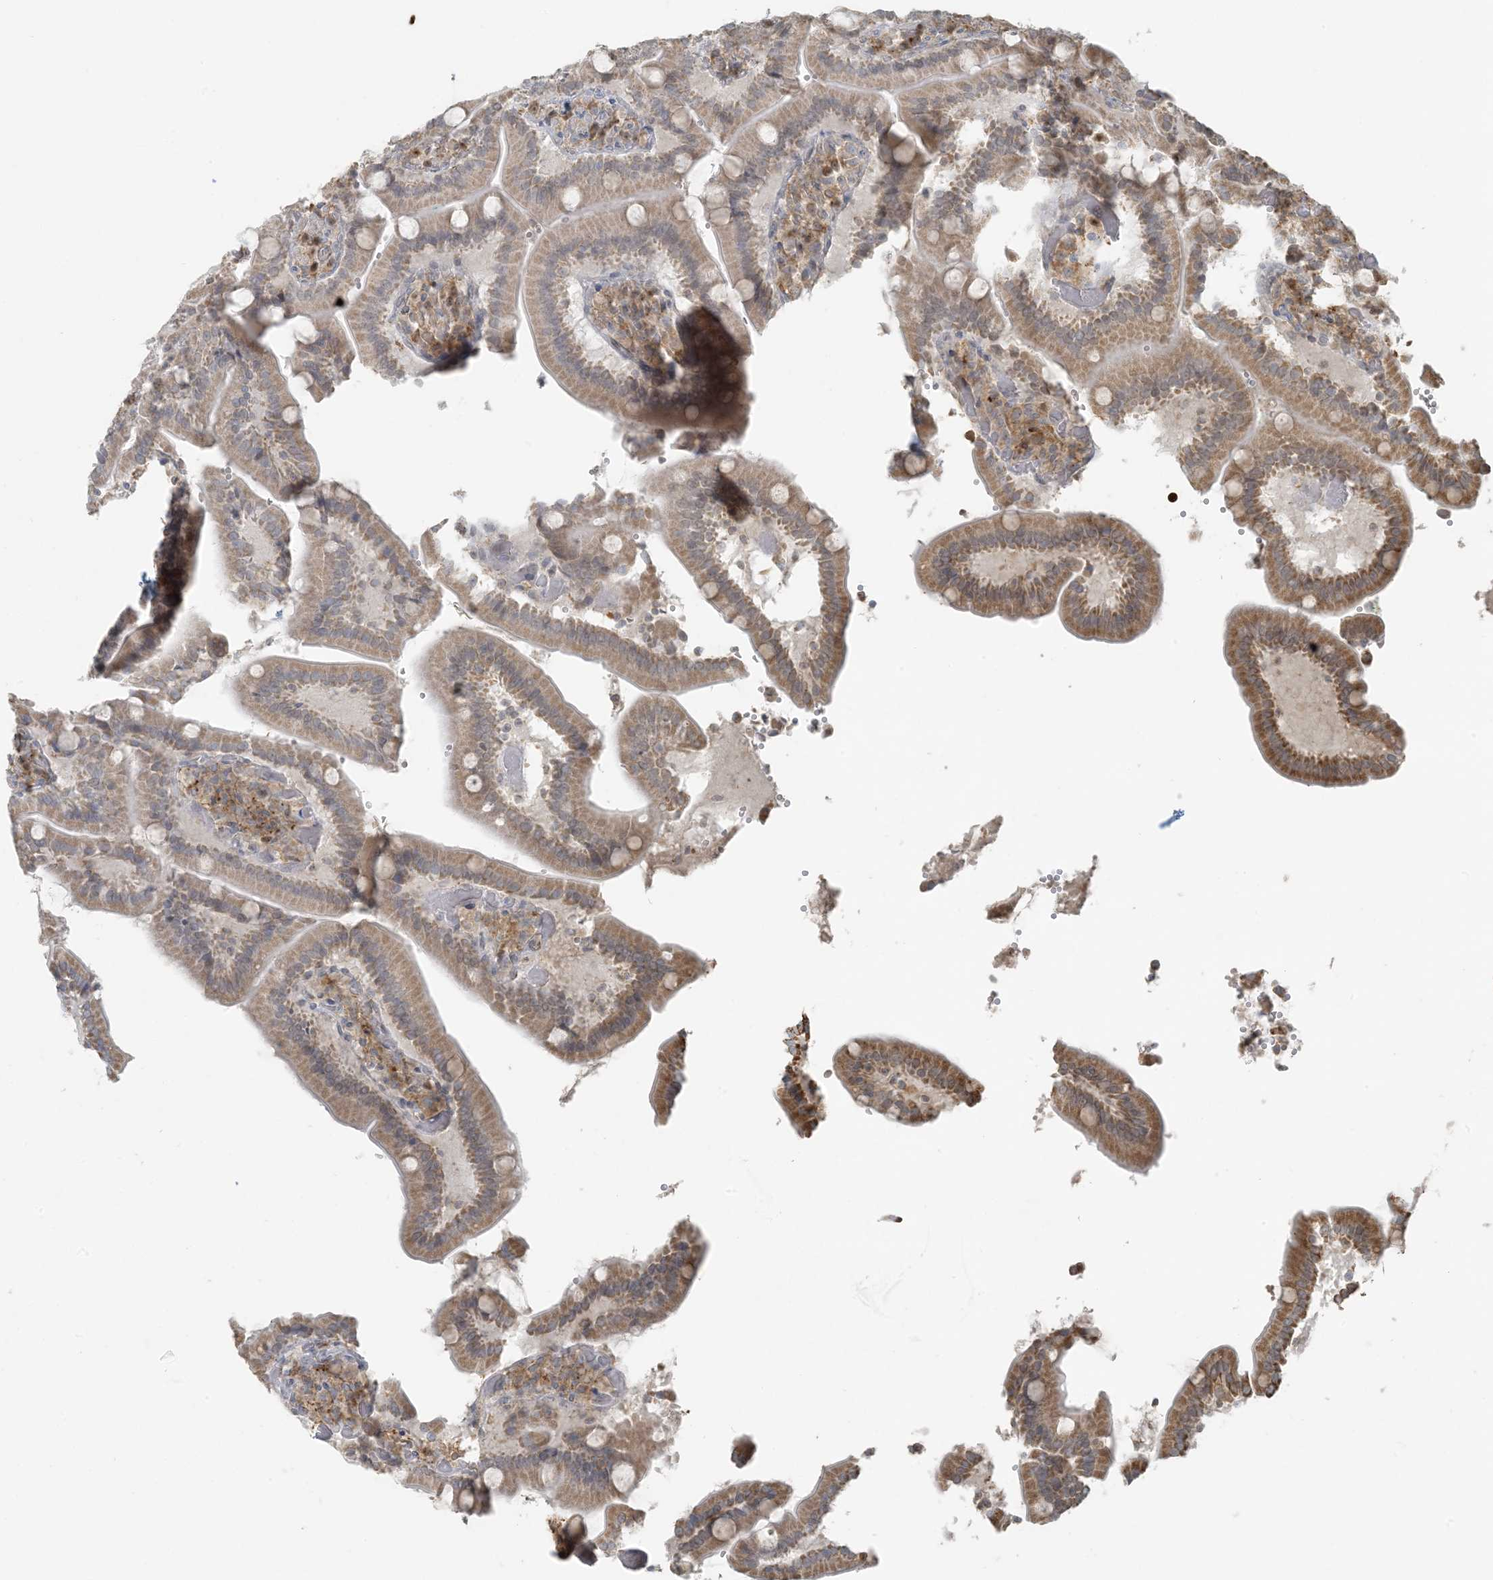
{"staining": {"intensity": "moderate", "quantity": ">75%", "location": "cytoplasmic/membranous"}, "tissue": "duodenum", "cell_type": "Glandular cells", "image_type": "normal", "snomed": [{"axis": "morphology", "description": "Normal tissue, NOS"}, {"axis": "topography", "description": "Duodenum"}], "caption": "IHC photomicrograph of benign human duodenum stained for a protein (brown), which shows medium levels of moderate cytoplasmic/membranous expression in about >75% of glandular cells.", "gene": "HACL1", "patient": {"sex": "female", "age": 62}}